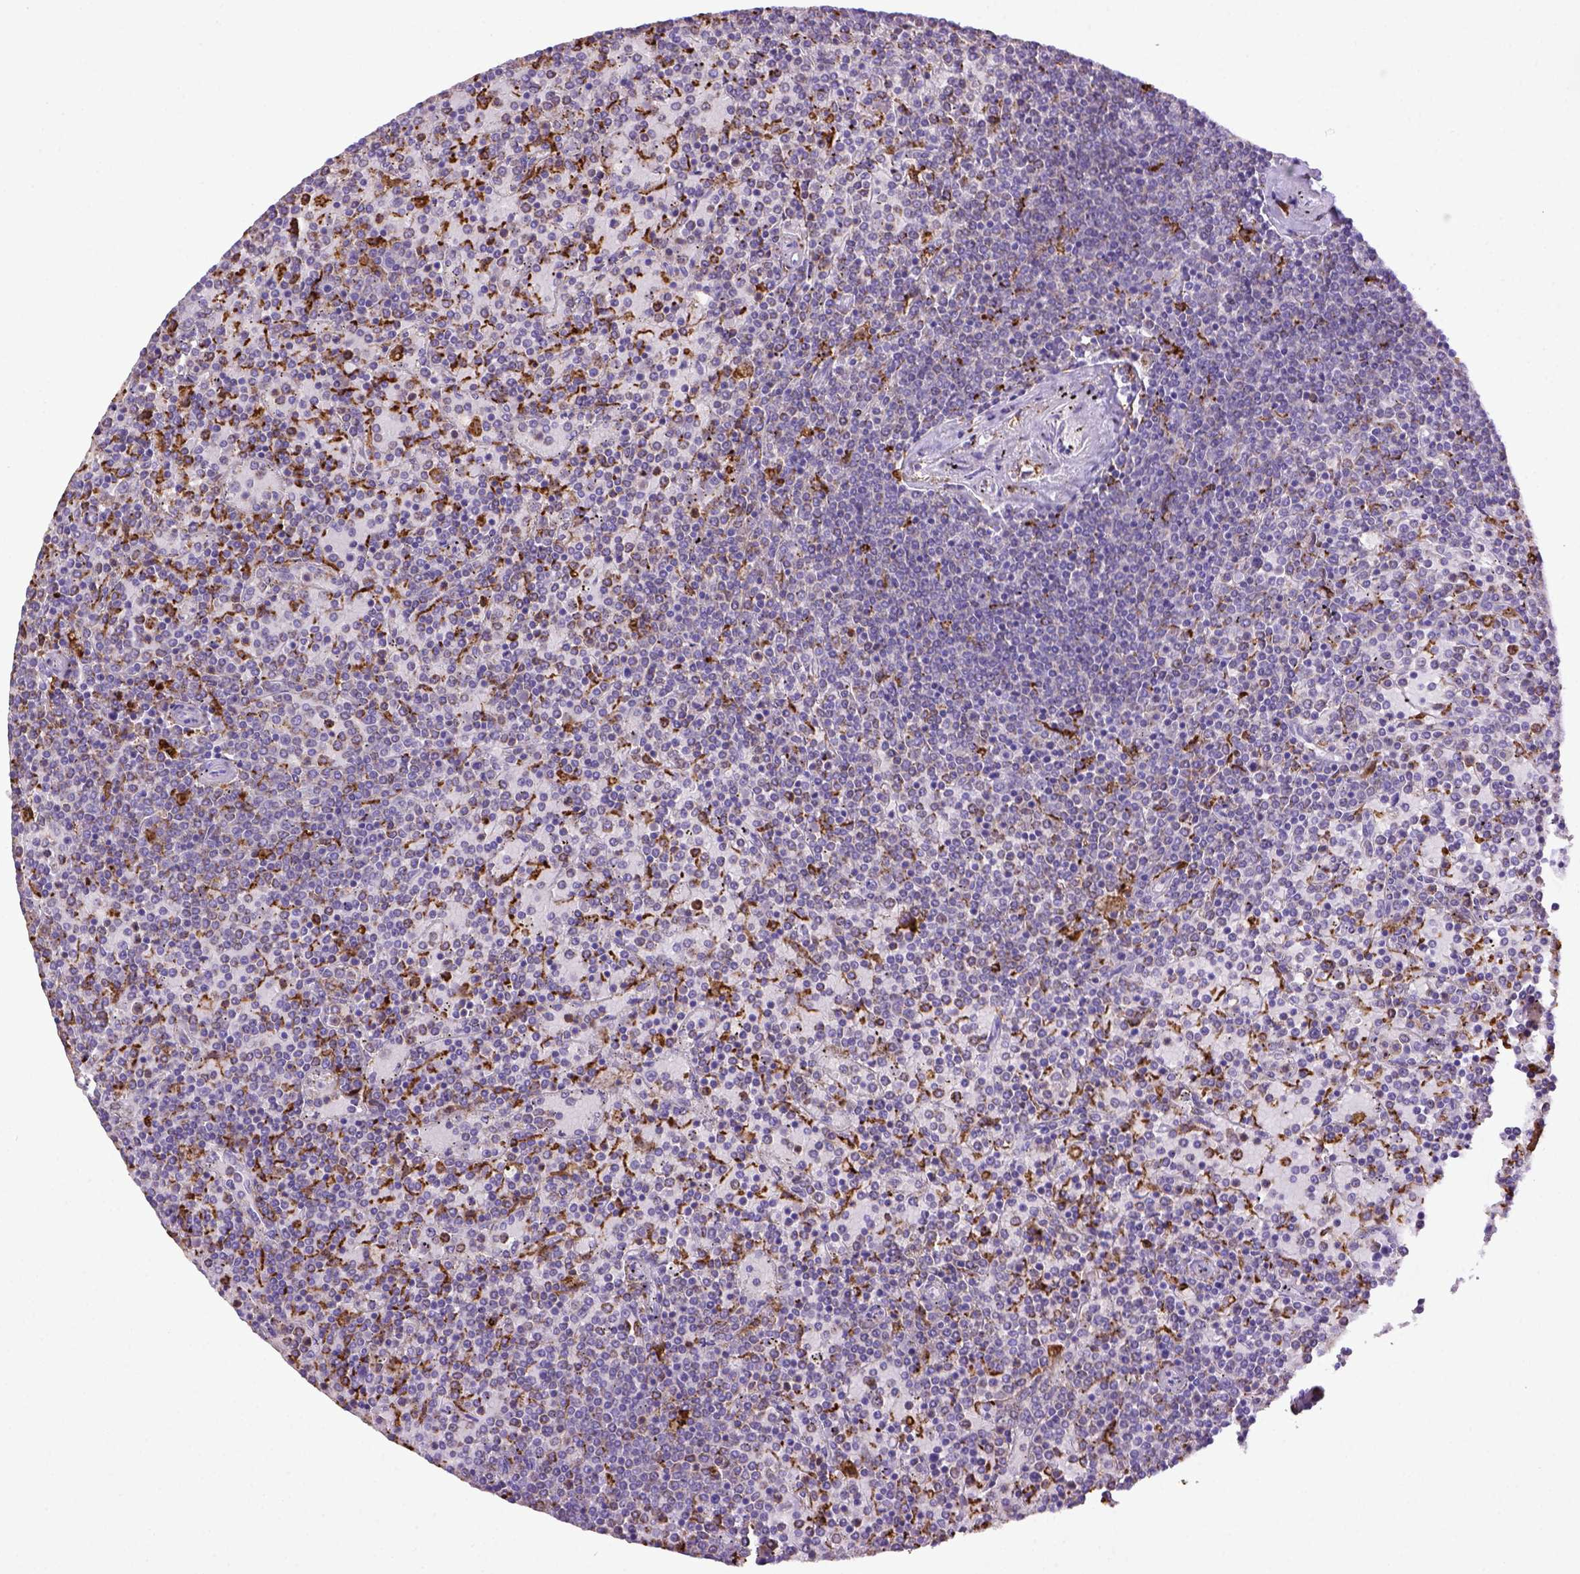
{"staining": {"intensity": "negative", "quantity": "none", "location": "none"}, "tissue": "lymphoma", "cell_type": "Tumor cells", "image_type": "cancer", "snomed": [{"axis": "morphology", "description": "Malignant lymphoma, non-Hodgkin's type, Low grade"}, {"axis": "topography", "description": "Spleen"}], "caption": "IHC of malignant lymphoma, non-Hodgkin's type (low-grade) demonstrates no expression in tumor cells.", "gene": "CD68", "patient": {"sex": "female", "age": 77}}